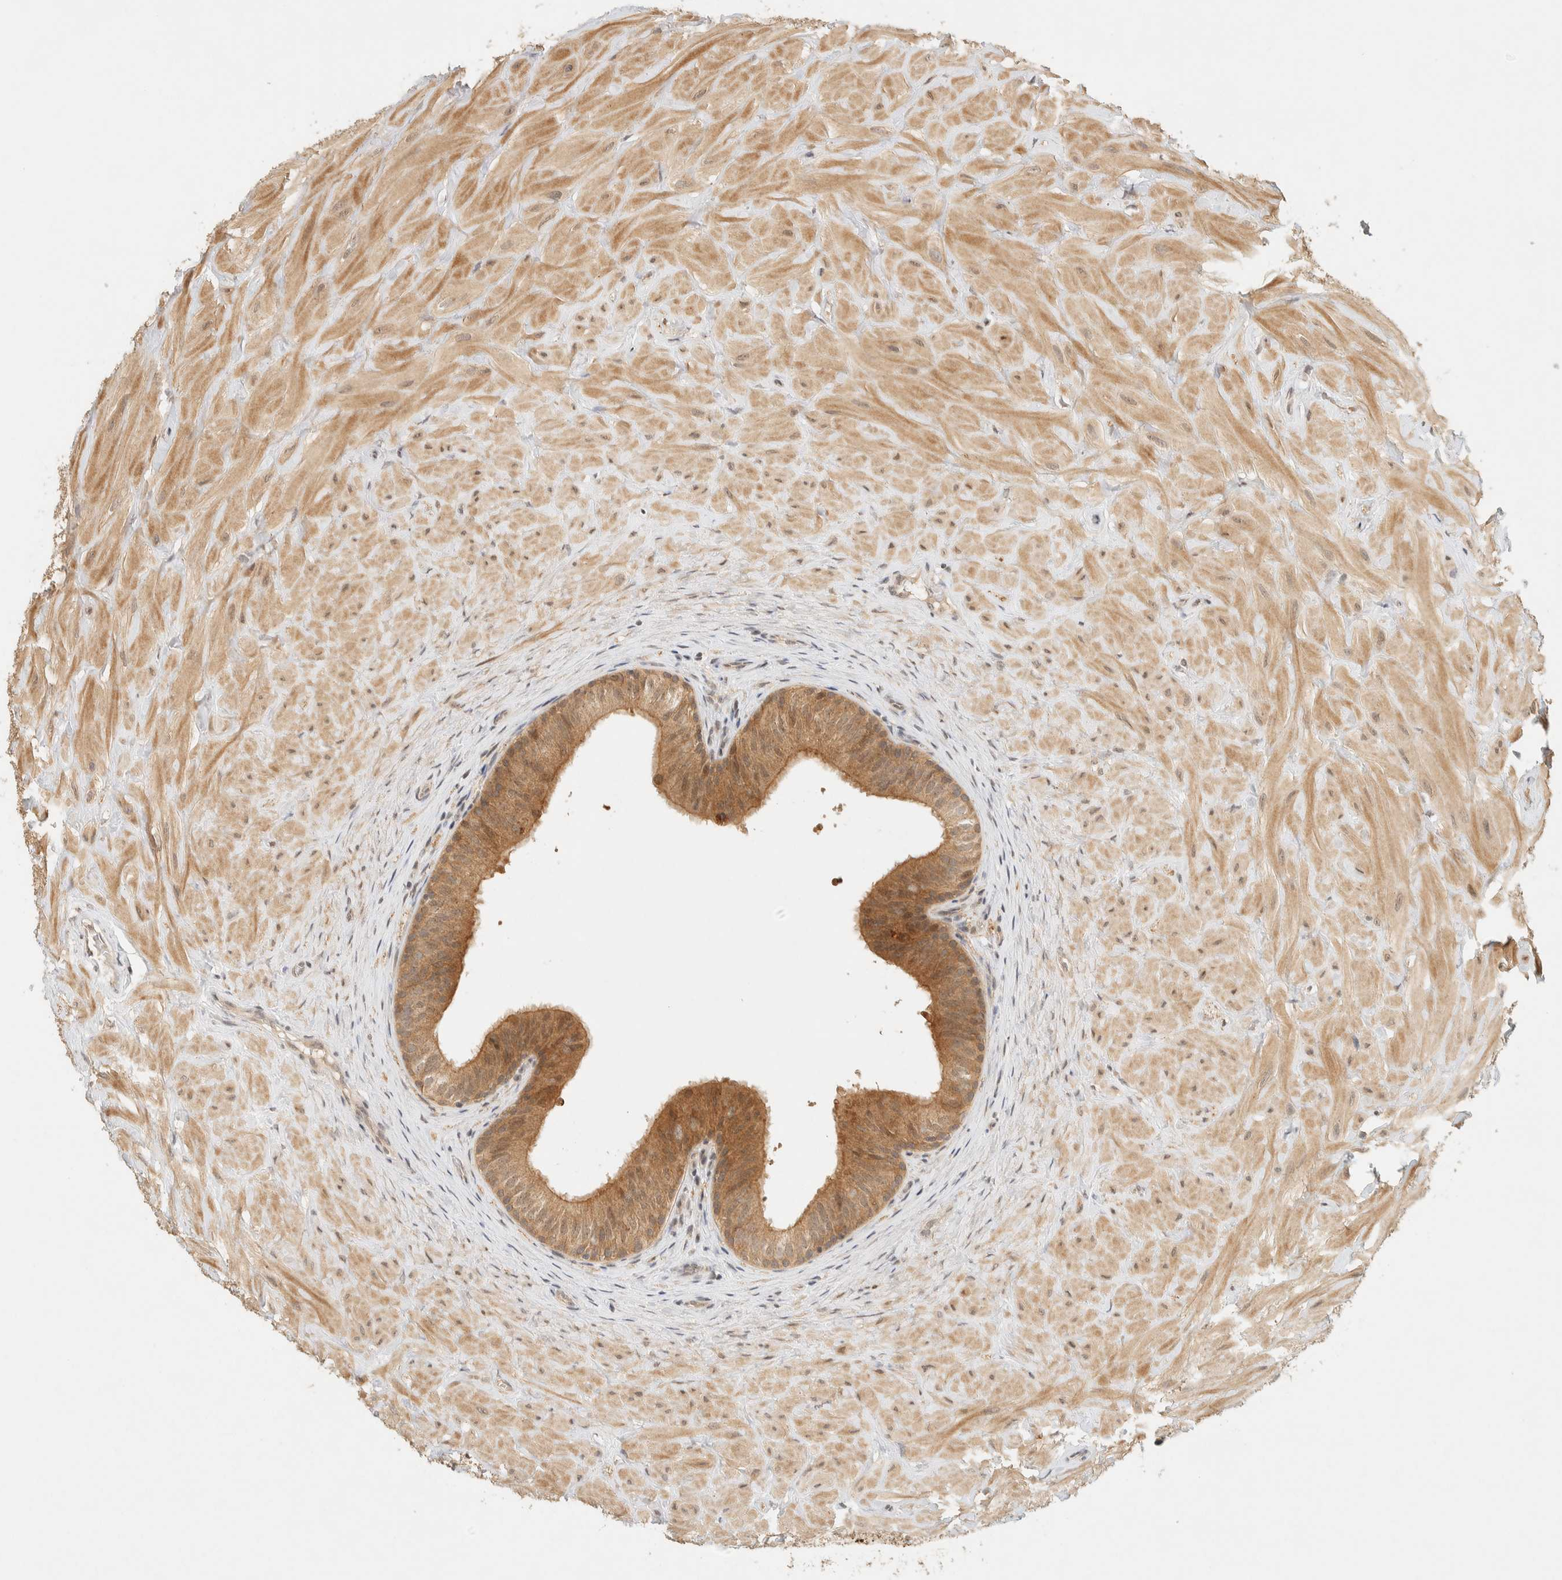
{"staining": {"intensity": "moderate", "quantity": ">75%", "location": "cytoplasmic/membranous"}, "tissue": "epididymis", "cell_type": "Glandular cells", "image_type": "normal", "snomed": [{"axis": "morphology", "description": "Normal tissue, NOS"}, {"axis": "topography", "description": "Soft tissue"}, {"axis": "topography", "description": "Epididymis"}], "caption": "Immunohistochemistry histopathology image of unremarkable human epididymis stained for a protein (brown), which reveals medium levels of moderate cytoplasmic/membranous positivity in about >75% of glandular cells.", "gene": "KIFAP3", "patient": {"sex": "male", "age": 26}}